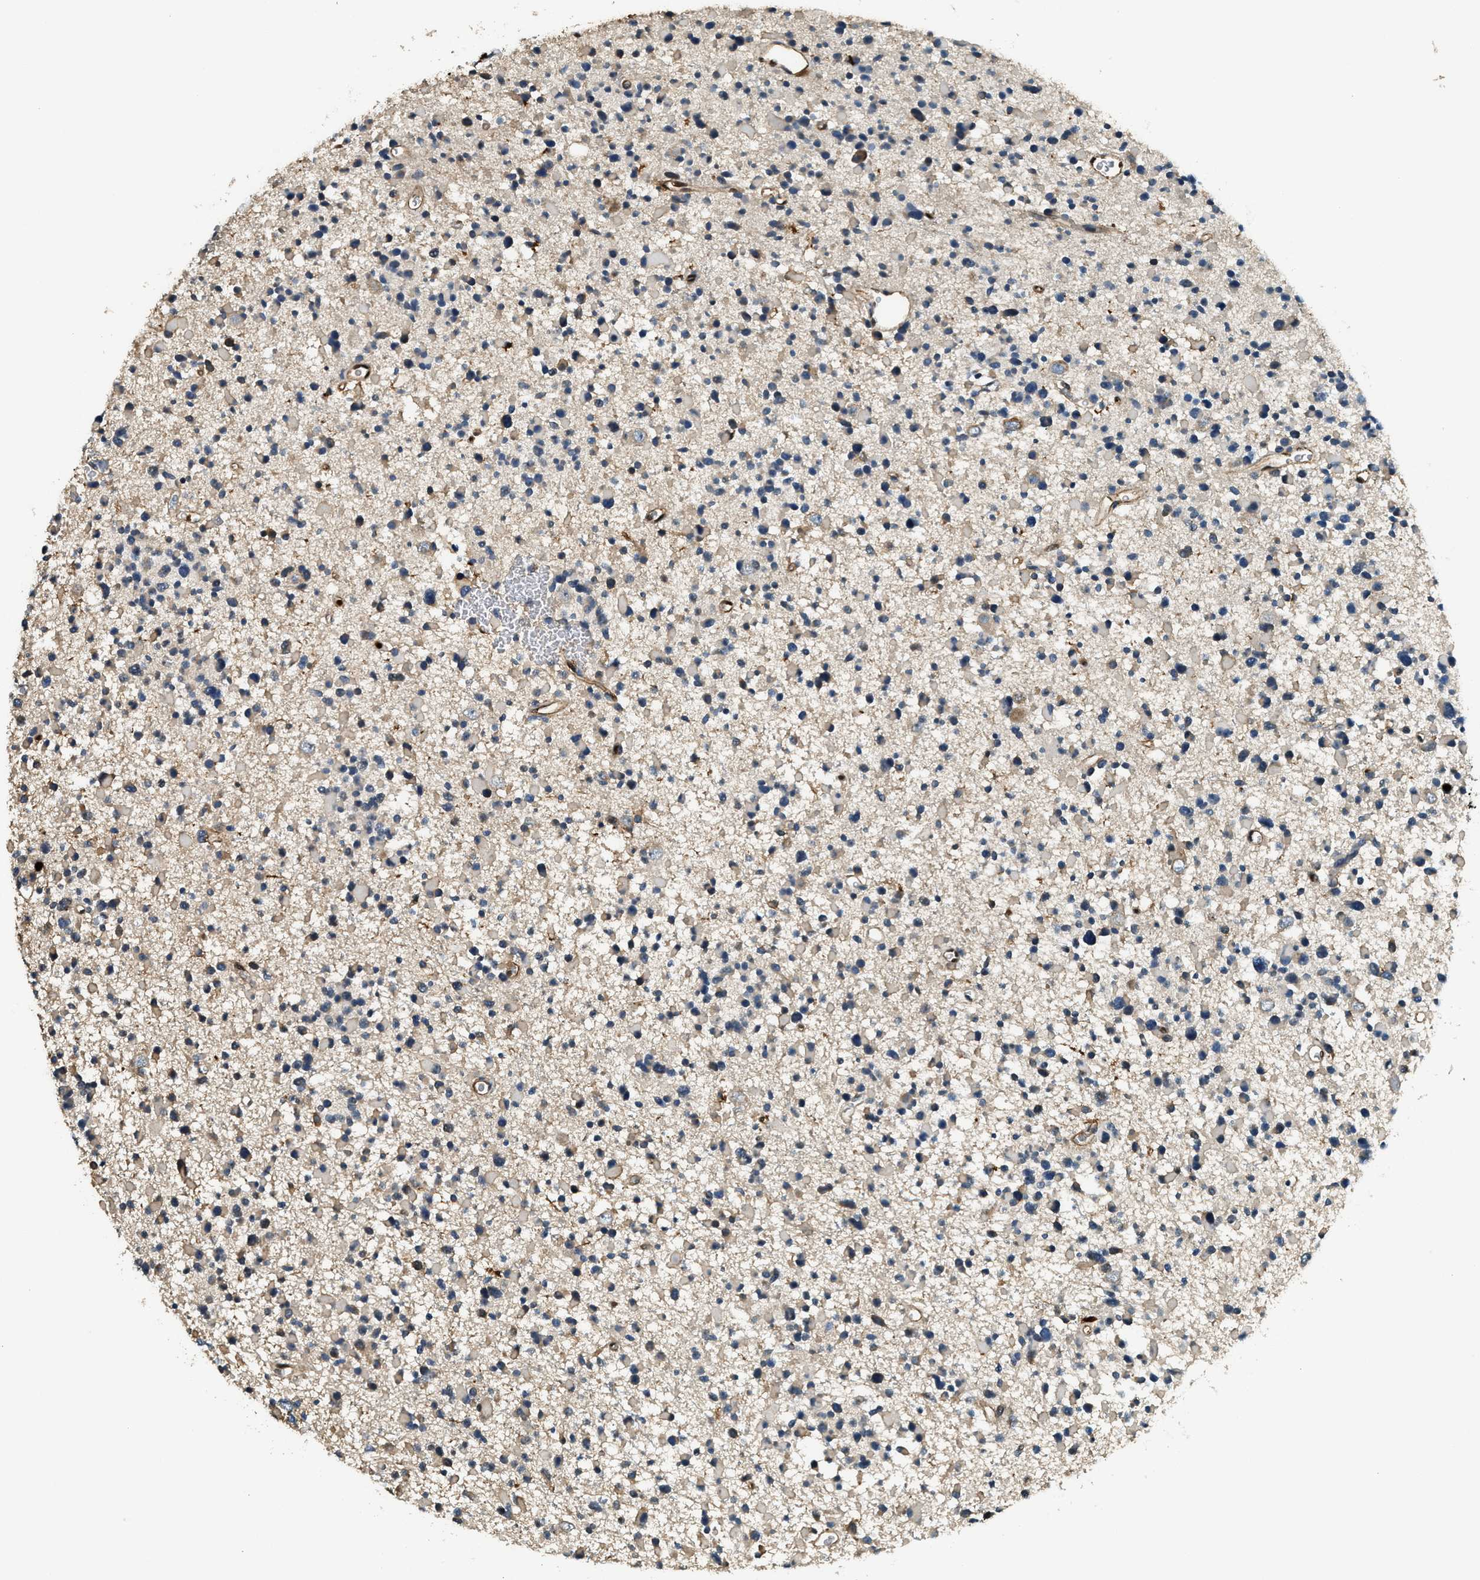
{"staining": {"intensity": "weak", "quantity": "<25%", "location": "cytoplasmic/membranous"}, "tissue": "glioma", "cell_type": "Tumor cells", "image_type": "cancer", "snomed": [{"axis": "morphology", "description": "Glioma, malignant, Low grade"}, {"axis": "topography", "description": "Brain"}], "caption": "There is no significant positivity in tumor cells of malignant glioma (low-grade).", "gene": "ANXA3", "patient": {"sex": "female", "age": 22}}